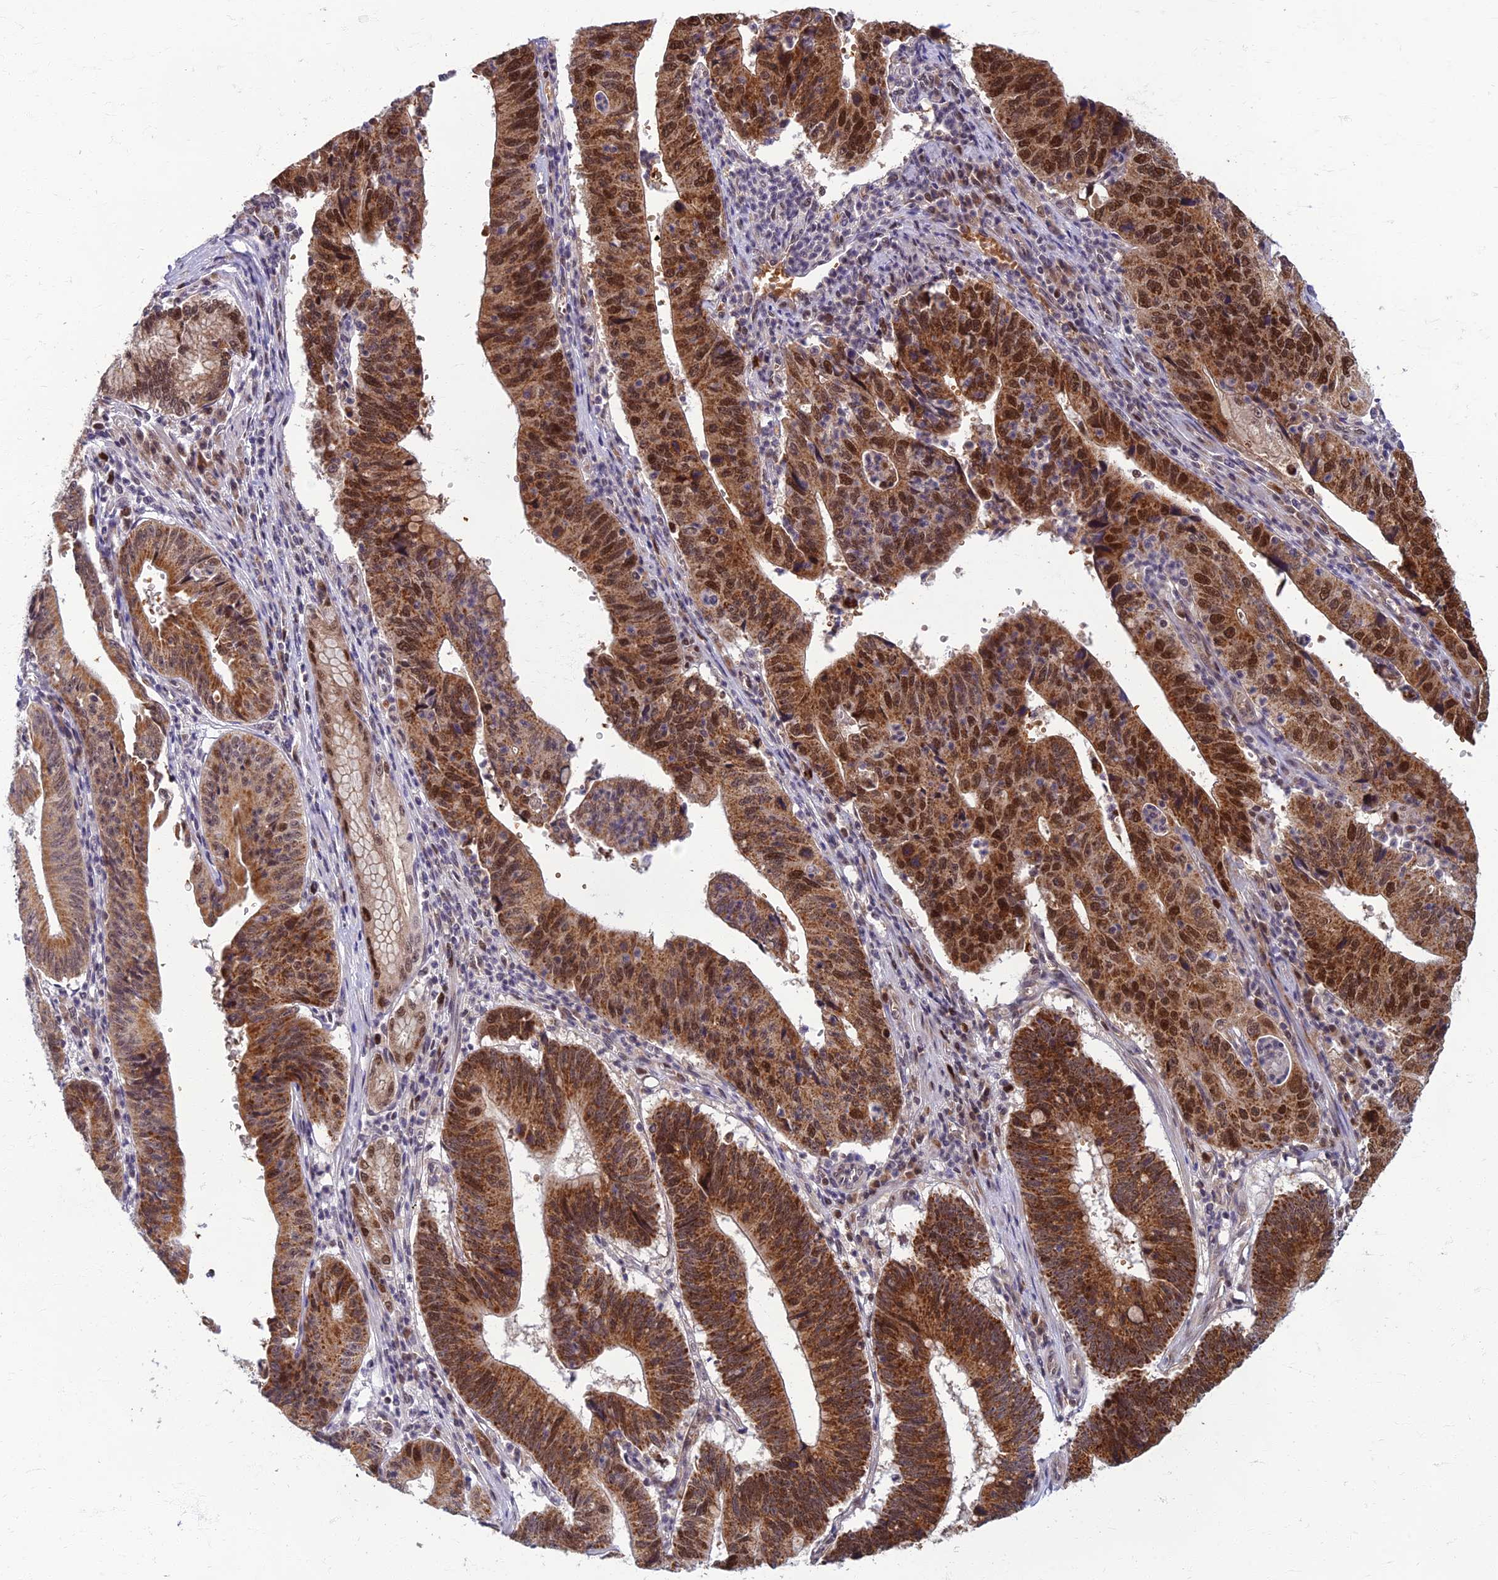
{"staining": {"intensity": "strong", "quantity": ">75%", "location": "cytoplasmic/membranous,nuclear"}, "tissue": "stomach cancer", "cell_type": "Tumor cells", "image_type": "cancer", "snomed": [{"axis": "morphology", "description": "Adenocarcinoma, NOS"}, {"axis": "topography", "description": "Stomach"}], "caption": "The immunohistochemical stain highlights strong cytoplasmic/membranous and nuclear staining in tumor cells of adenocarcinoma (stomach) tissue.", "gene": "EARS2", "patient": {"sex": "male", "age": 59}}